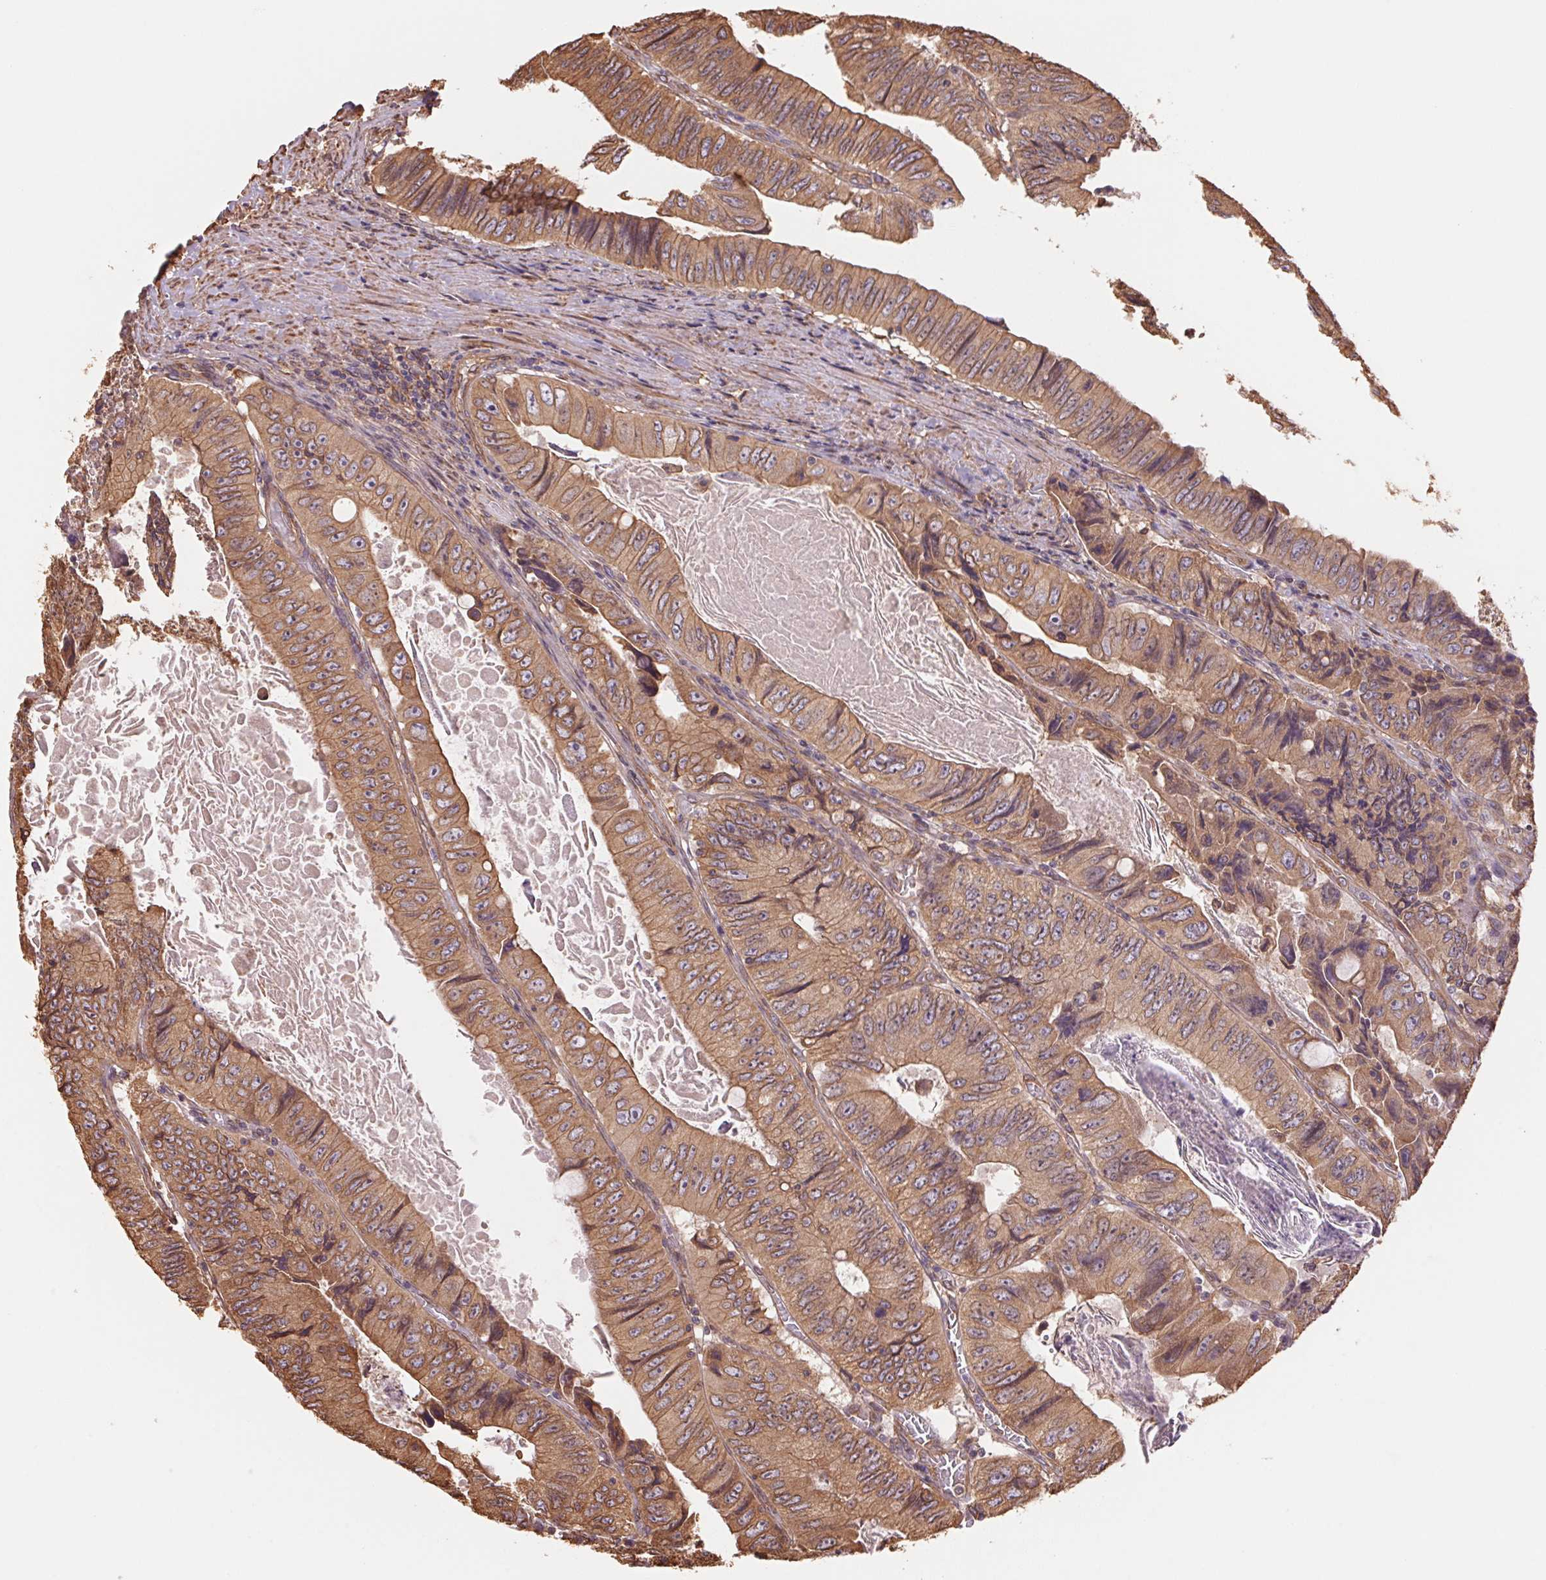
{"staining": {"intensity": "moderate", "quantity": ">75%", "location": "cytoplasmic/membranous"}, "tissue": "colorectal cancer", "cell_type": "Tumor cells", "image_type": "cancer", "snomed": [{"axis": "morphology", "description": "Adenocarcinoma, NOS"}, {"axis": "topography", "description": "Colon"}], "caption": "Immunohistochemistry (IHC) histopathology image of human colorectal cancer (adenocarcinoma) stained for a protein (brown), which demonstrates medium levels of moderate cytoplasmic/membranous positivity in approximately >75% of tumor cells.", "gene": "C6orf163", "patient": {"sex": "female", "age": 84}}